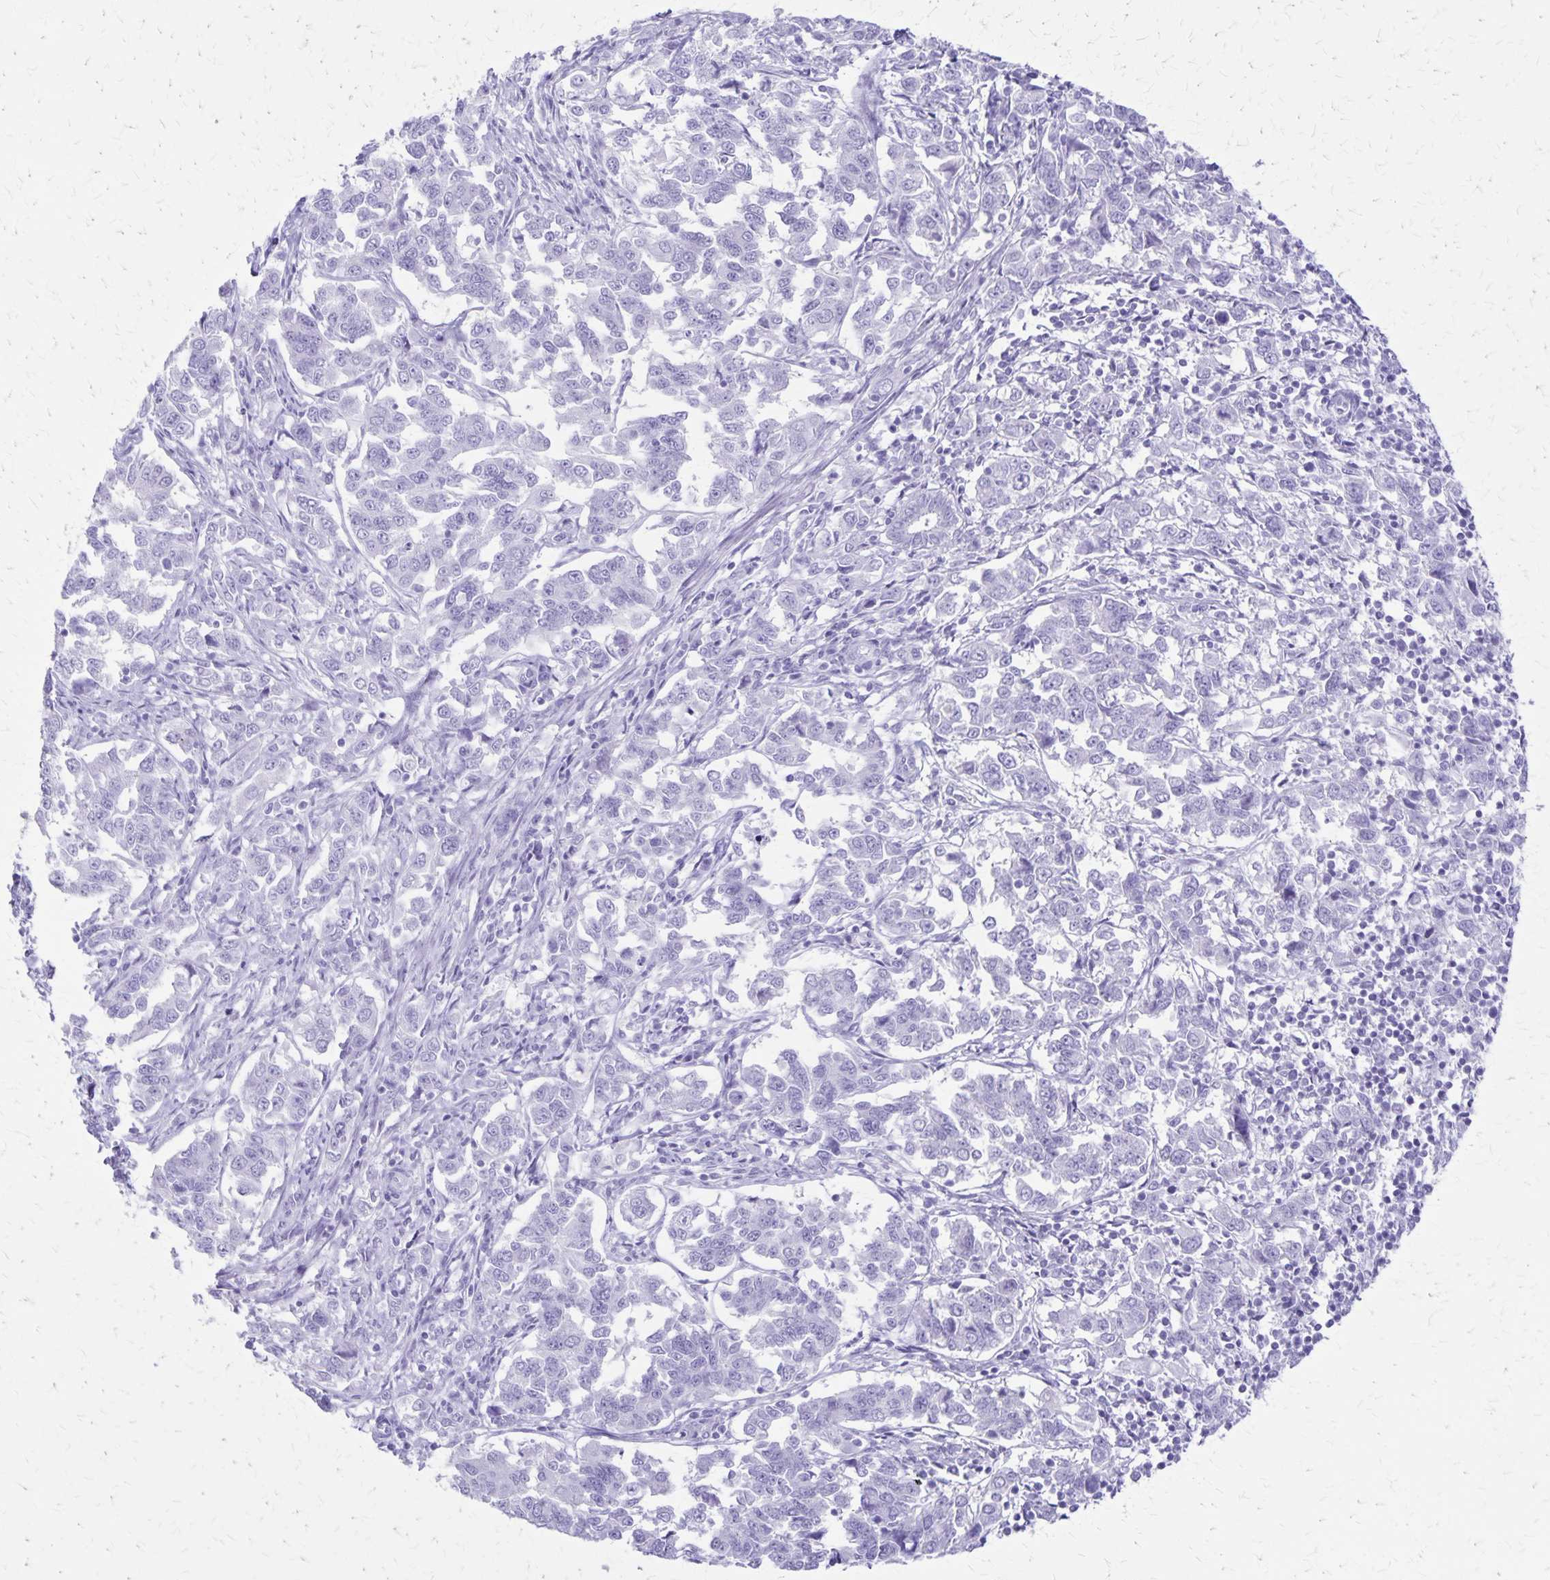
{"staining": {"intensity": "negative", "quantity": "none", "location": "none"}, "tissue": "endometrial cancer", "cell_type": "Tumor cells", "image_type": "cancer", "snomed": [{"axis": "morphology", "description": "Adenocarcinoma, NOS"}, {"axis": "topography", "description": "Endometrium"}], "caption": "Endometrial cancer (adenocarcinoma) was stained to show a protein in brown. There is no significant staining in tumor cells.", "gene": "DEFA5", "patient": {"sex": "female", "age": 43}}